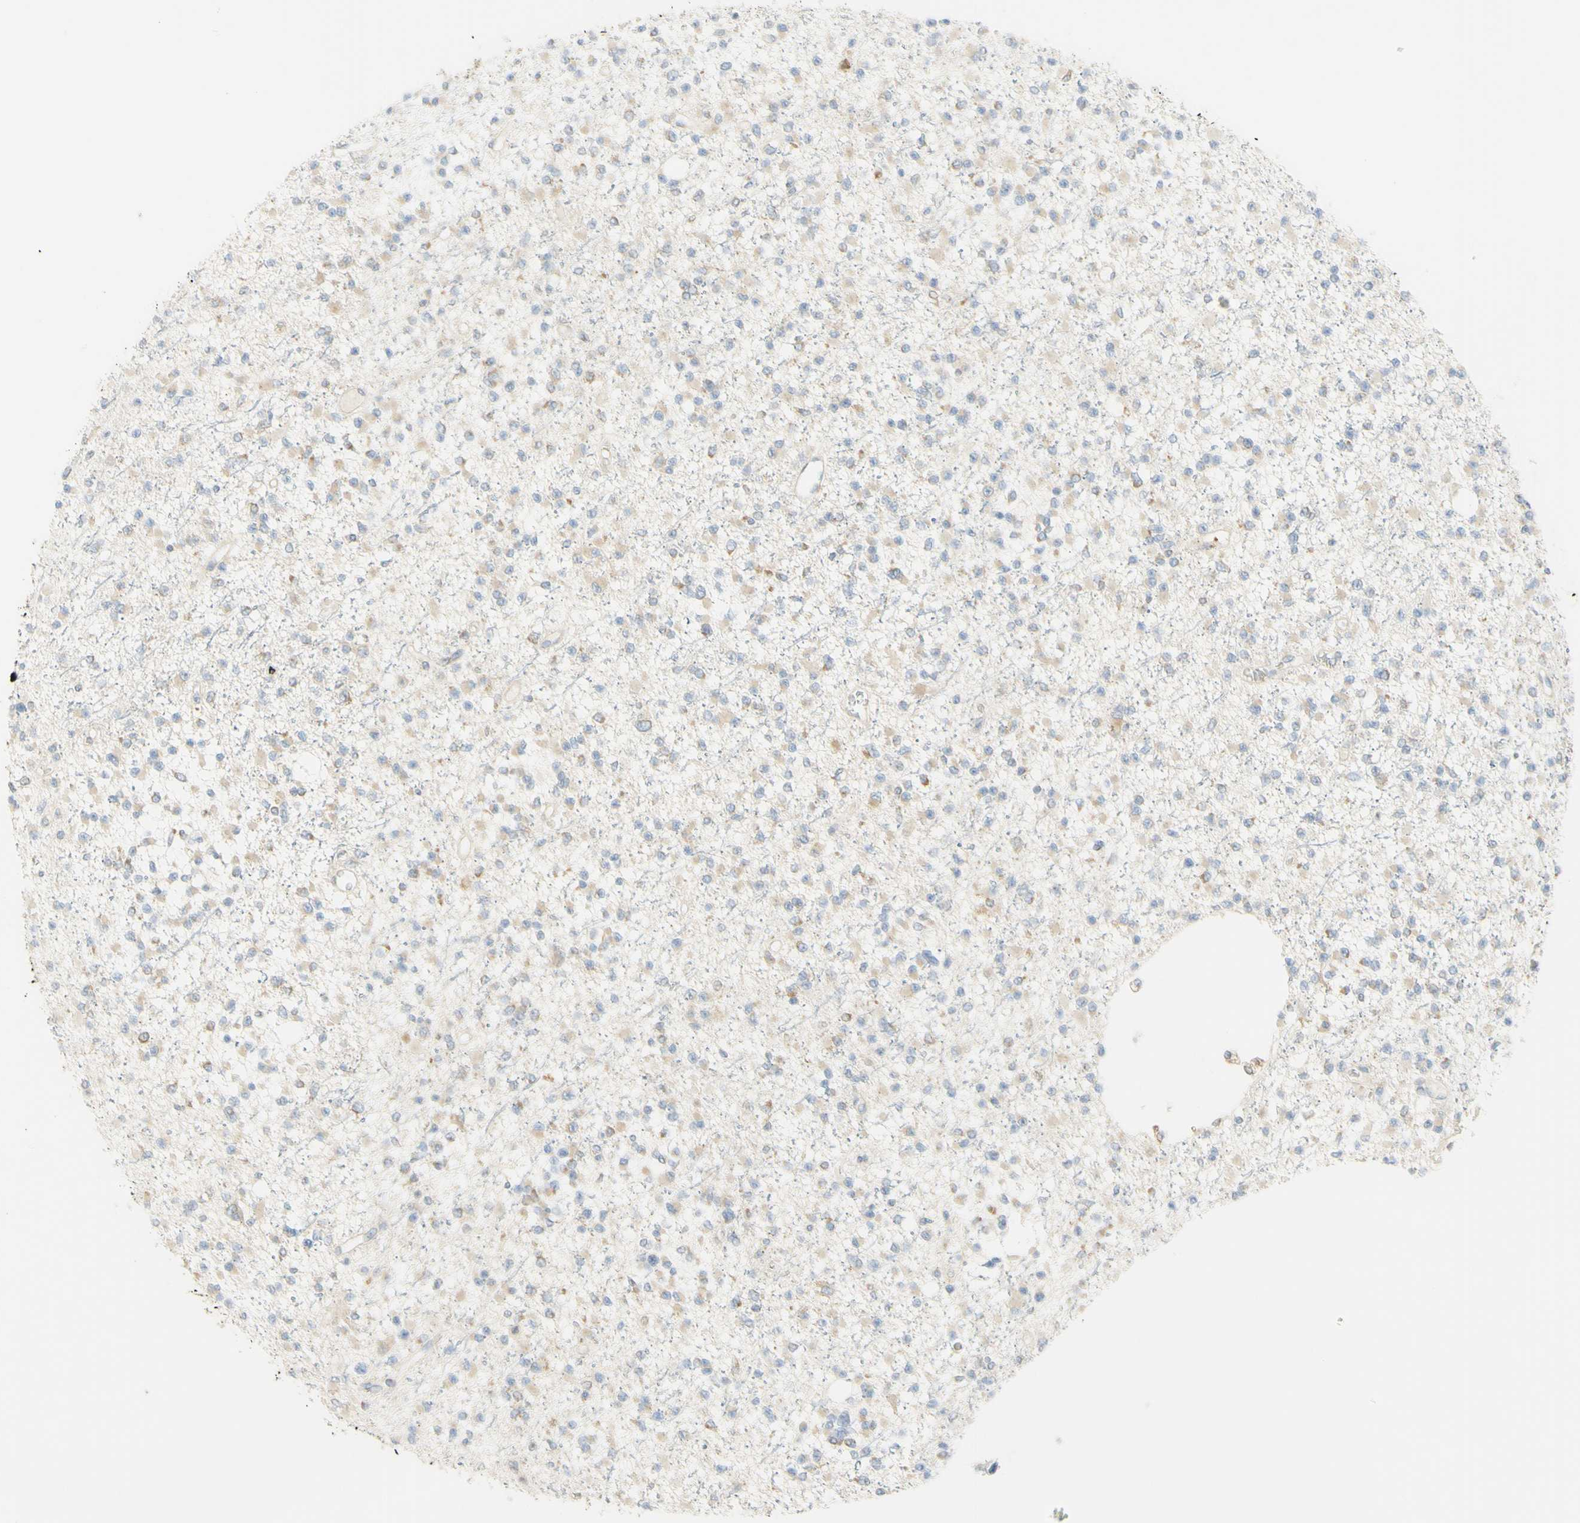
{"staining": {"intensity": "weak", "quantity": "25%-75%", "location": "cytoplasmic/membranous"}, "tissue": "glioma", "cell_type": "Tumor cells", "image_type": "cancer", "snomed": [{"axis": "morphology", "description": "Glioma, malignant, Low grade"}, {"axis": "topography", "description": "Brain"}], "caption": "Immunohistochemistry (IHC) (DAB) staining of glioma reveals weak cytoplasmic/membranous protein positivity in about 25%-75% of tumor cells.", "gene": "MANF", "patient": {"sex": "female", "age": 22}}